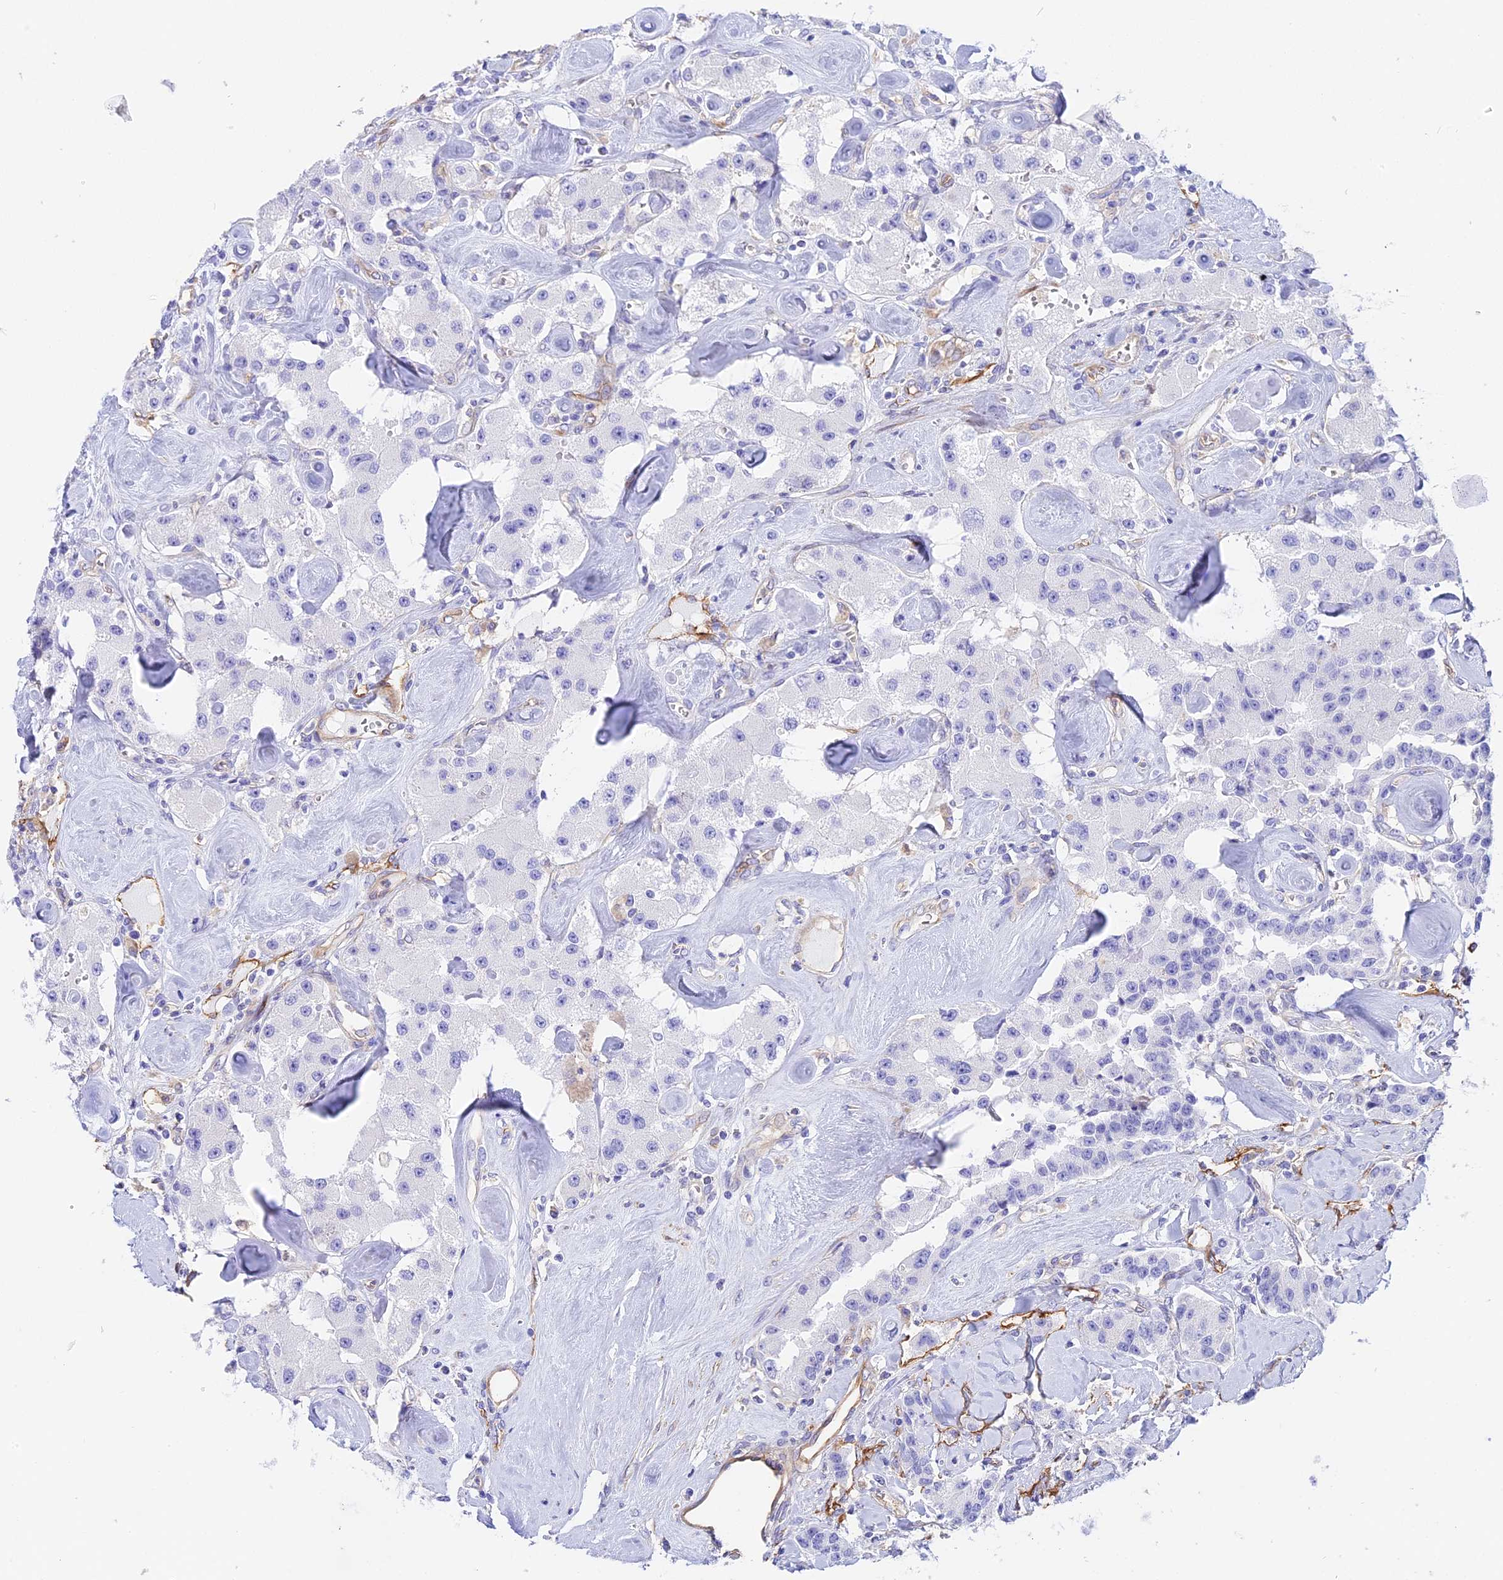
{"staining": {"intensity": "negative", "quantity": "none", "location": "none"}, "tissue": "carcinoid", "cell_type": "Tumor cells", "image_type": "cancer", "snomed": [{"axis": "morphology", "description": "Carcinoid, malignant, NOS"}, {"axis": "topography", "description": "Pancreas"}], "caption": "Immunohistochemistry of carcinoid (malignant) displays no positivity in tumor cells.", "gene": "HOMER3", "patient": {"sex": "male", "age": 41}}